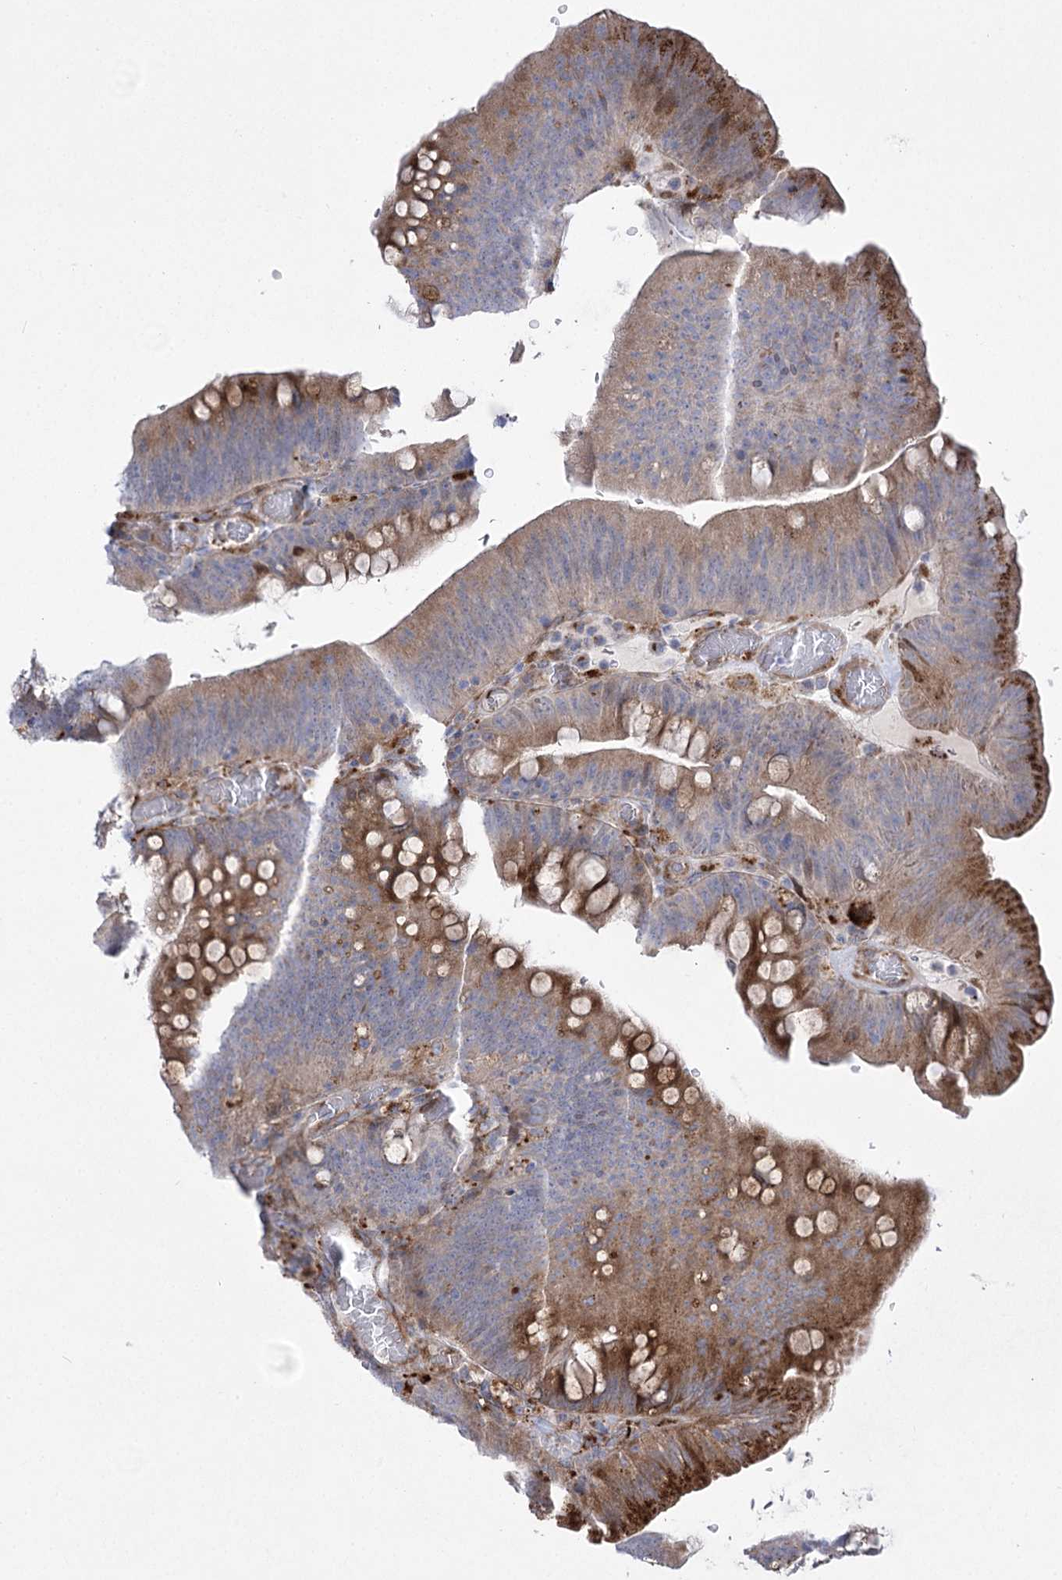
{"staining": {"intensity": "moderate", "quantity": ">75%", "location": "cytoplasmic/membranous"}, "tissue": "colorectal cancer", "cell_type": "Tumor cells", "image_type": "cancer", "snomed": [{"axis": "morphology", "description": "Normal tissue, NOS"}, {"axis": "topography", "description": "Colon"}], "caption": "This is a micrograph of IHC staining of colorectal cancer, which shows moderate expression in the cytoplasmic/membranous of tumor cells.", "gene": "NME7", "patient": {"sex": "female", "age": 82}}